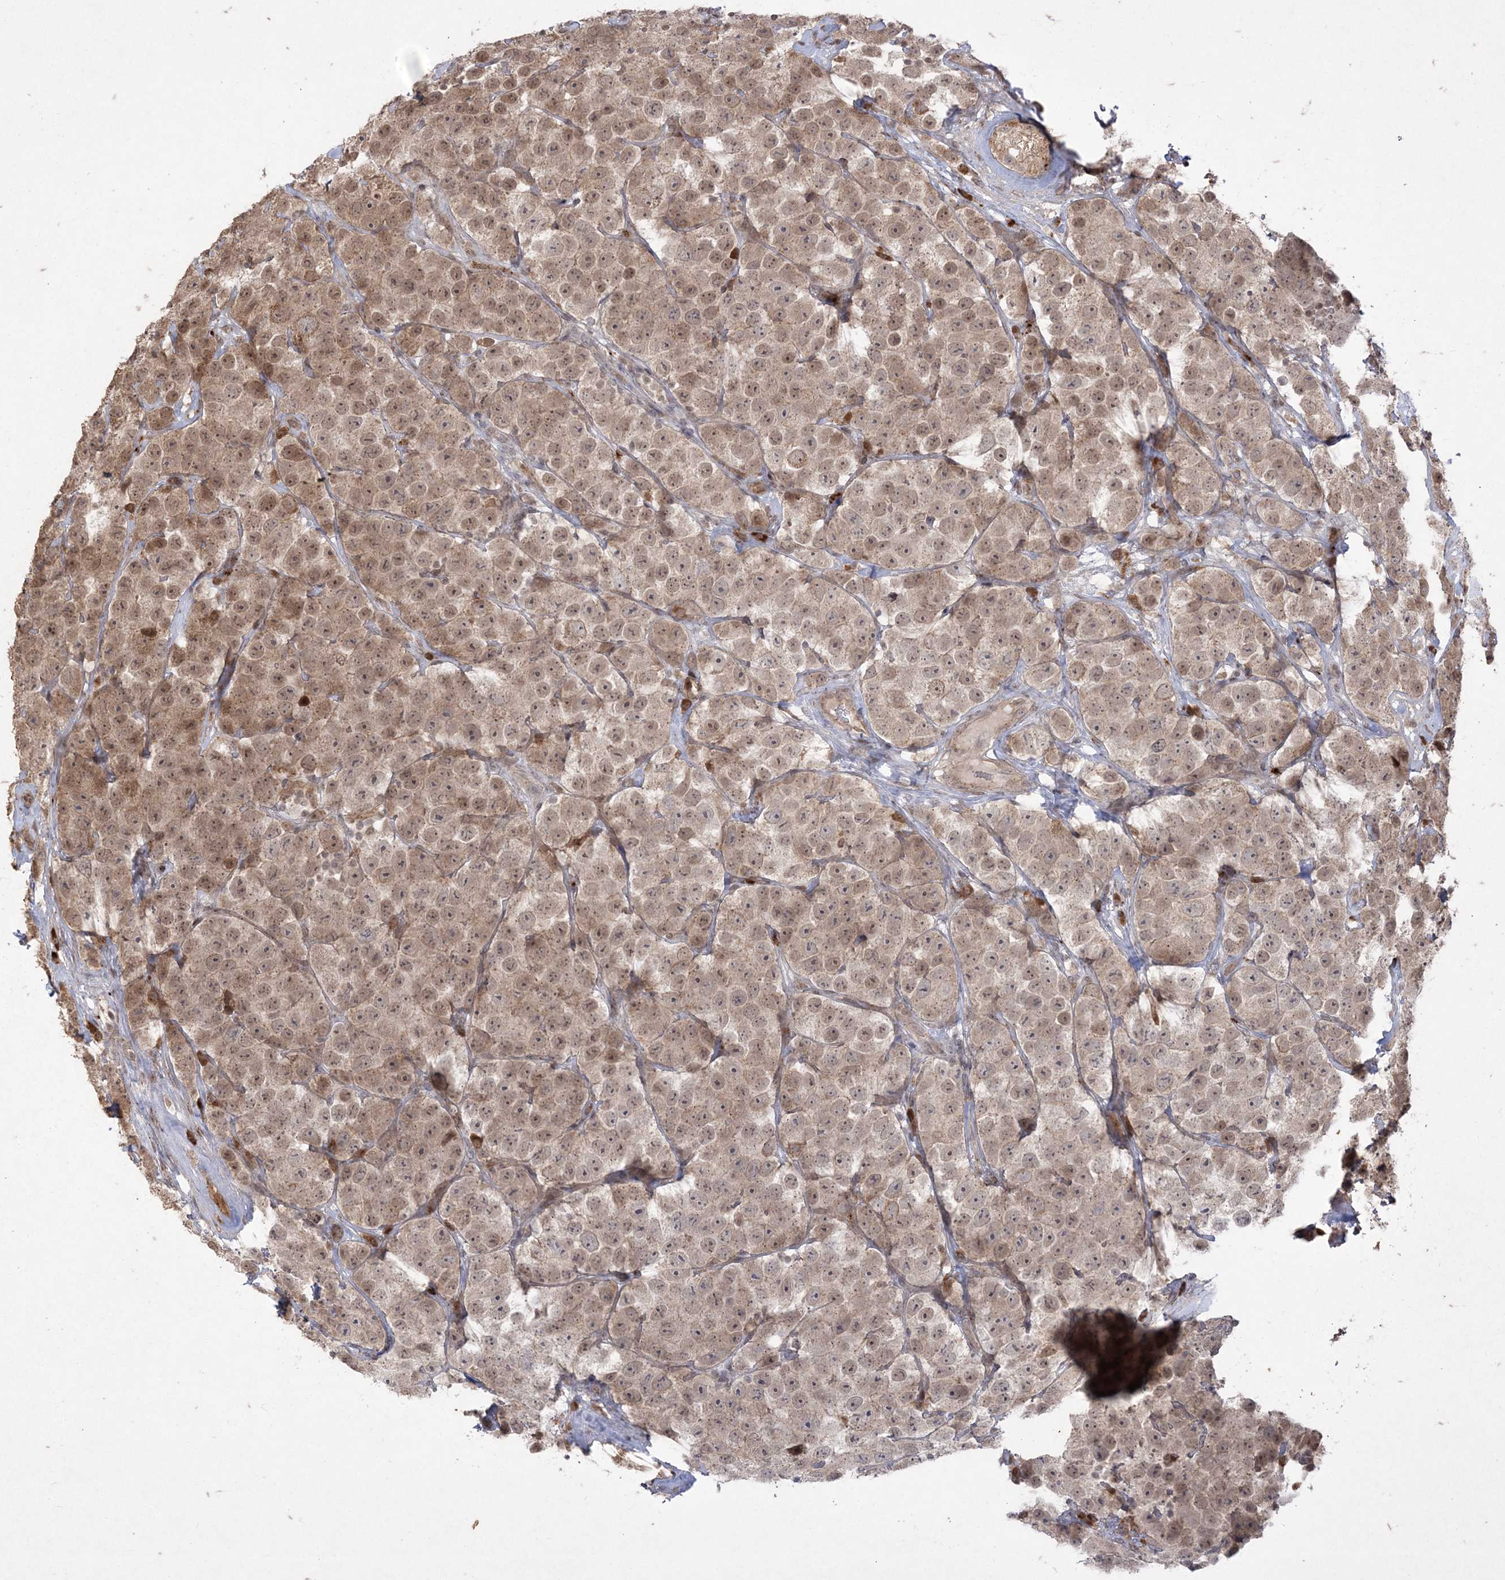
{"staining": {"intensity": "moderate", "quantity": "25%-75%", "location": "cytoplasmic/membranous,nuclear"}, "tissue": "testis cancer", "cell_type": "Tumor cells", "image_type": "cancer", "snomed": [{"axis": "morphology", "description": "Seminoma, NOS"}, {"axis": "topography", "description": "Testis"}], "caption": "Tumor cells show moderate cytoplasmic/membranous and nuclear staining in about 25%-75% of cells in seminoma (testis).", "gene": "RRAS", "patient": {"sex": "male", "age": 28}}